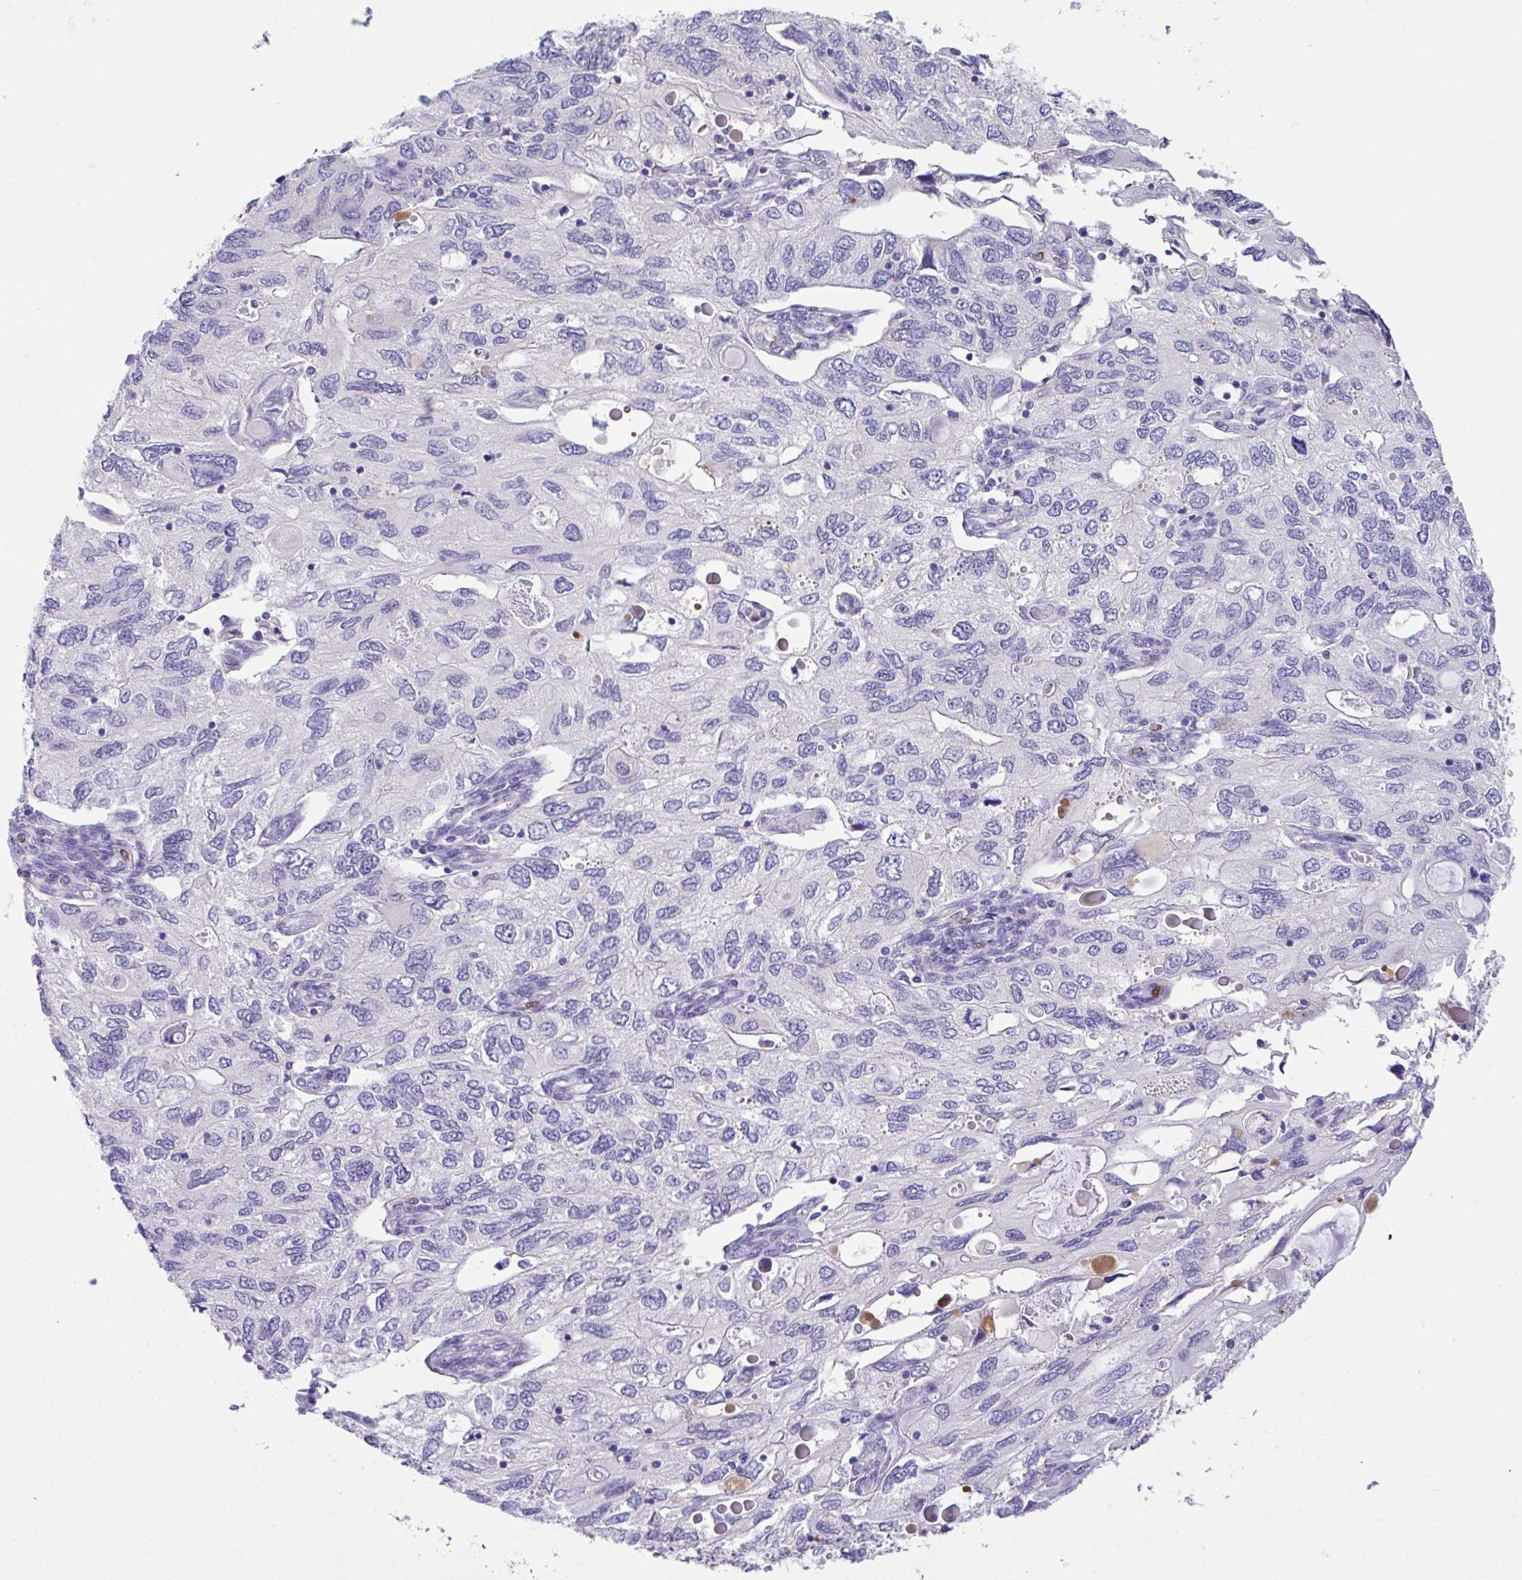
{"staining": {"intensity": "negative", "quantity": "none", "location": "none"}, "tissue": "endometrial cancer", "cell_type": "Tumor cells", "image_type": "cancer", "snomed": [{"axis": "morphology", "description": "Carcinoma, NOS"}, {"axis": "topography", "description": "Uterus"}], "caption": "Immunohistochemistry histopathology image of human carcinoma (endometrial) stained for a protein (brown), which reveals no positivity in tumor cells. (Brightfield microscopy of DAB (3,3'-diaminobenzidine) immunohistochemistry (IHC) at high magnification).", "gene": "HOXB4", "patient": {"sex": "female", "age": 76}}